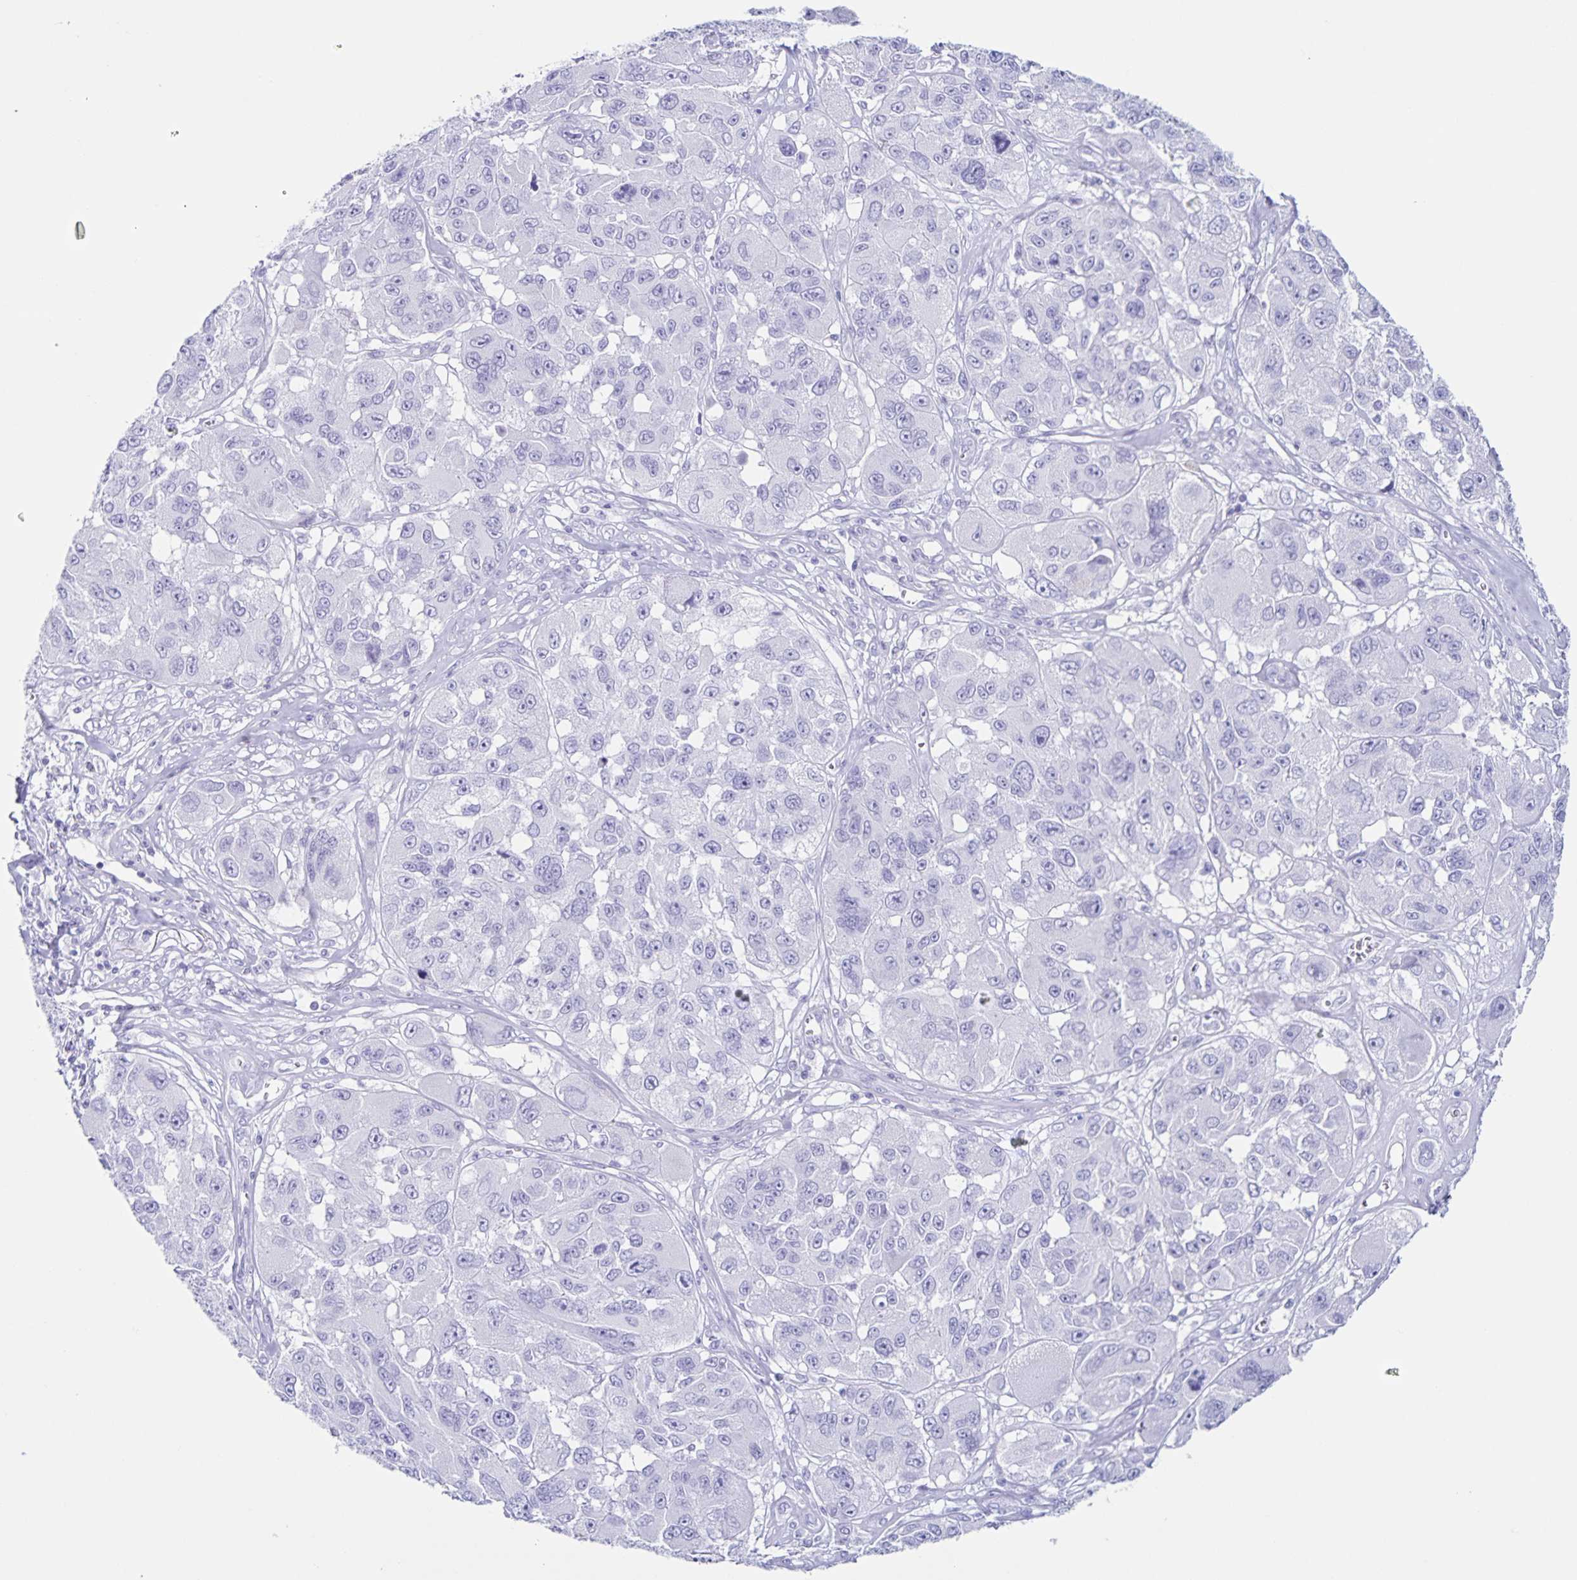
{"staining": {"intensity": "negative", "quantity": "none", "location": "none"}, "tissue": "melanoma", "cell_type": "Tumor cells", "image_type": "cancer", "snomed": [{"axis": "morphology", "description": "Malignant melanoma, NOS"}, {"axis": "topography", "description": "Skin"}], "caption": "This image is of melanoma stained with immunohistochemistry to label a protein in brown with the nuclei are counter-stained blue. There is no staining in tumor cells.", "gene": "C12orf56", "patient": {"sex": "female", "age": 66}}